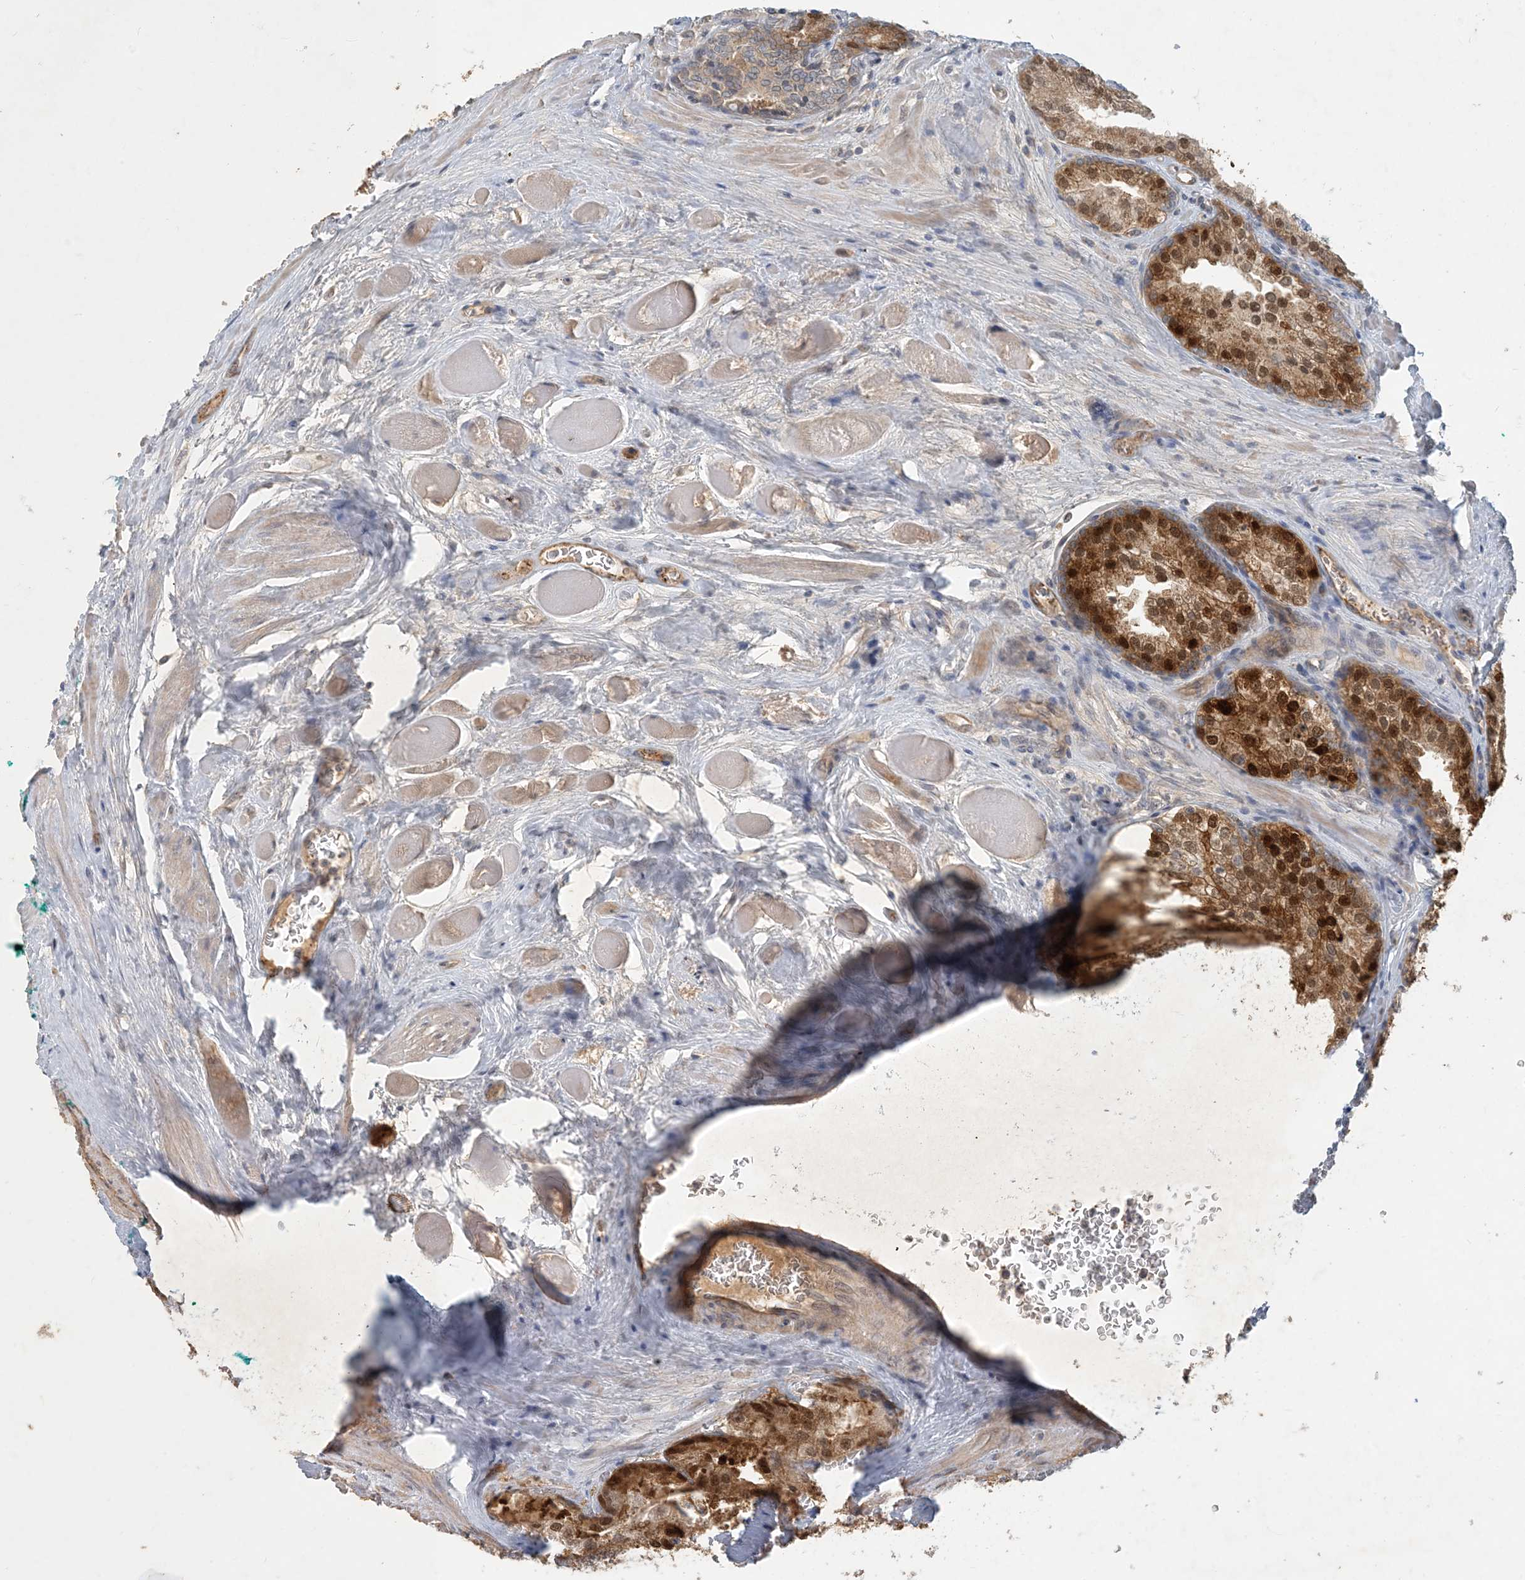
{"staining": {"intensity": "strong", "quantity": ">75%", "location": "cytoplasmic/membranous,nuclear"}, "tissue": "prostate cancer", "cell_type": "Tumor cells", "image_type": "cancer", "snomed": [{"axis": "morphology", "description": "Adenocarcinoma, Low grade"}, {"axis": "topography", "description": "Prostate"}], "caption": "Protein staining shows strong cytoplasmic/membranous and nuclear expression in about >75% of tumor cells in prostate cancer.", "gene": "ZBTB3", "patient": {"sex": "male", "age": 67}}